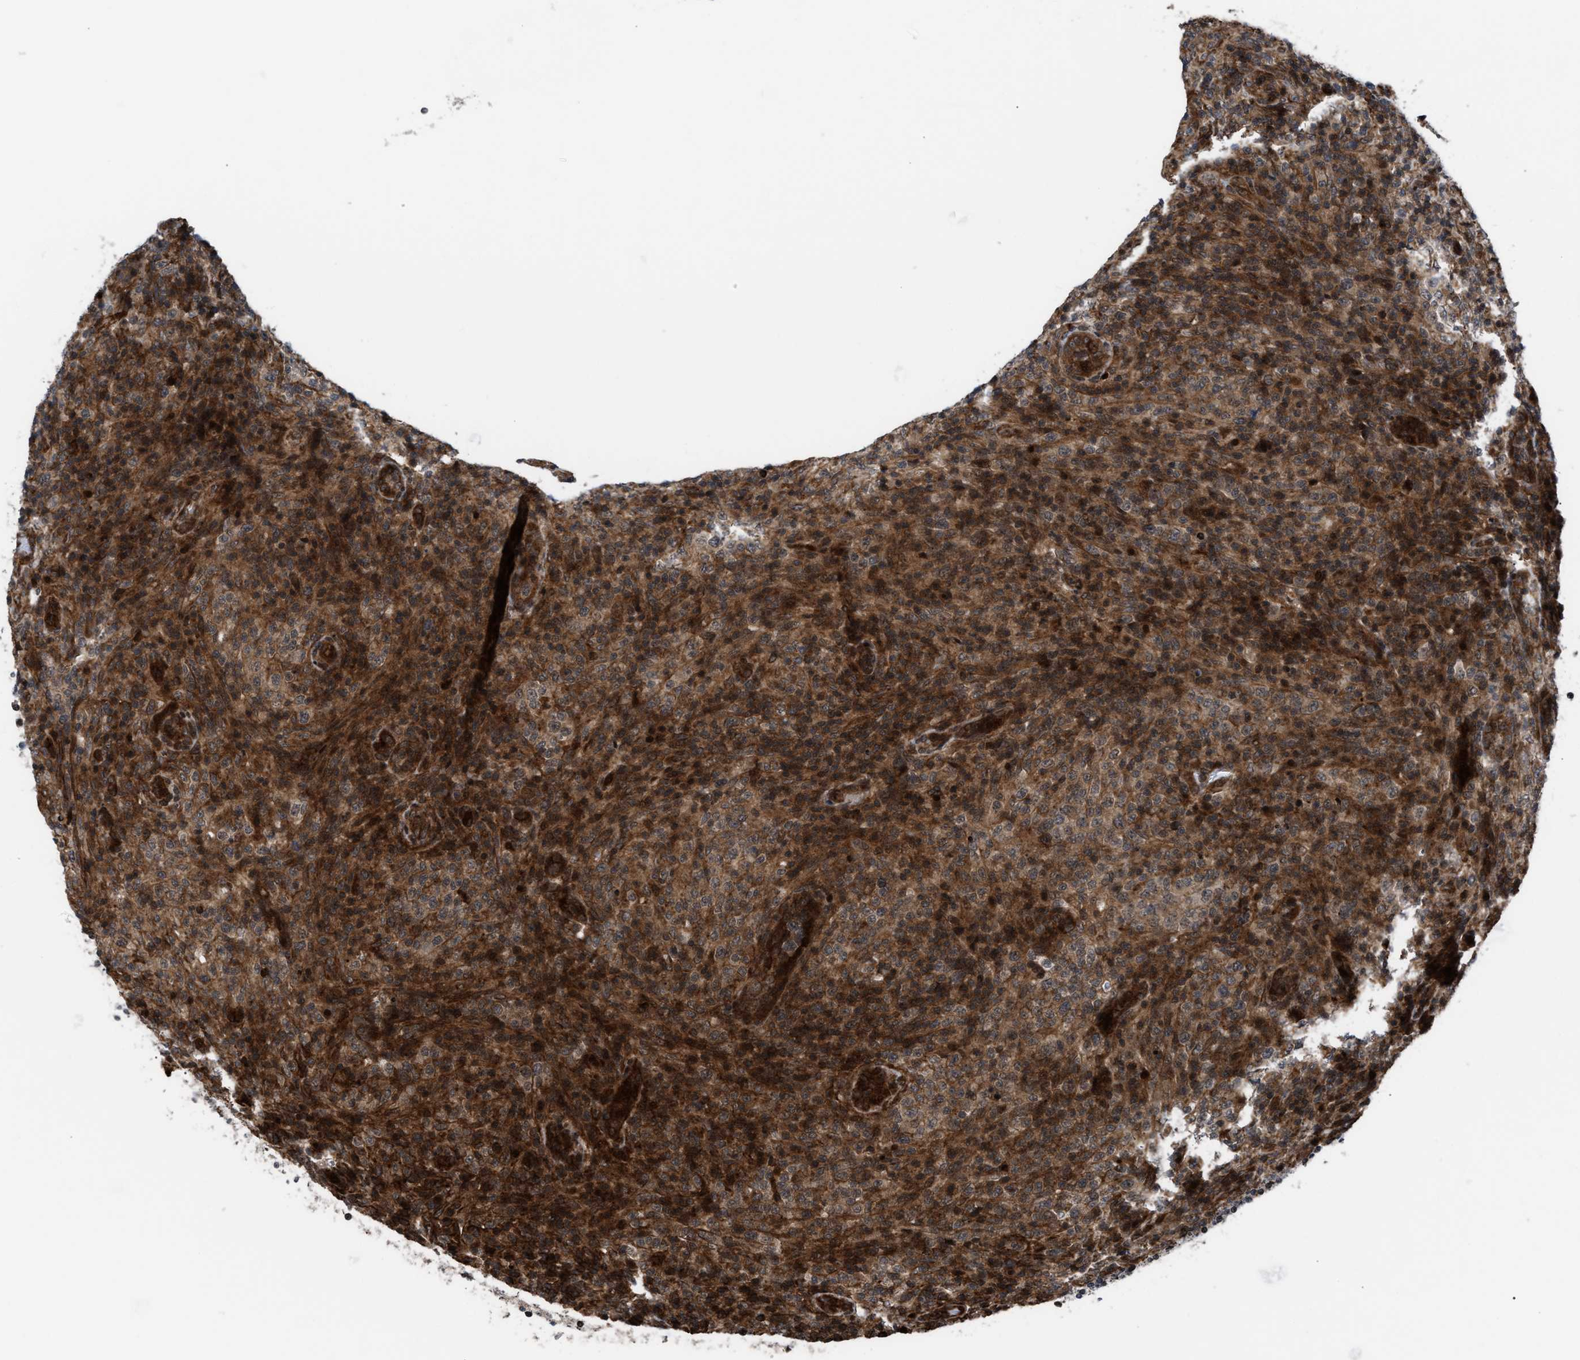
{"staining": {"intensity": "moderate", "quantity": ">75%", "location": "cytoplasmic/membranous,nuclear"}, "tissue": "lymphoma", "cell_type": "Tumor cells", "image_type": "cancer", "snomed": [{"axis": "morphology", "description": "Malignant lymphoma, non-Hodgkin's type, High grade"}, {"axis": "topography", "description": "Lymph node"}], "caption": "Moderate cytoplasmic/membranous and nuclear expression is present in about >75% of tumor cells in lymphoma.", "gene": "STAU2", "patient": {"sex": "female", "age": 76}}